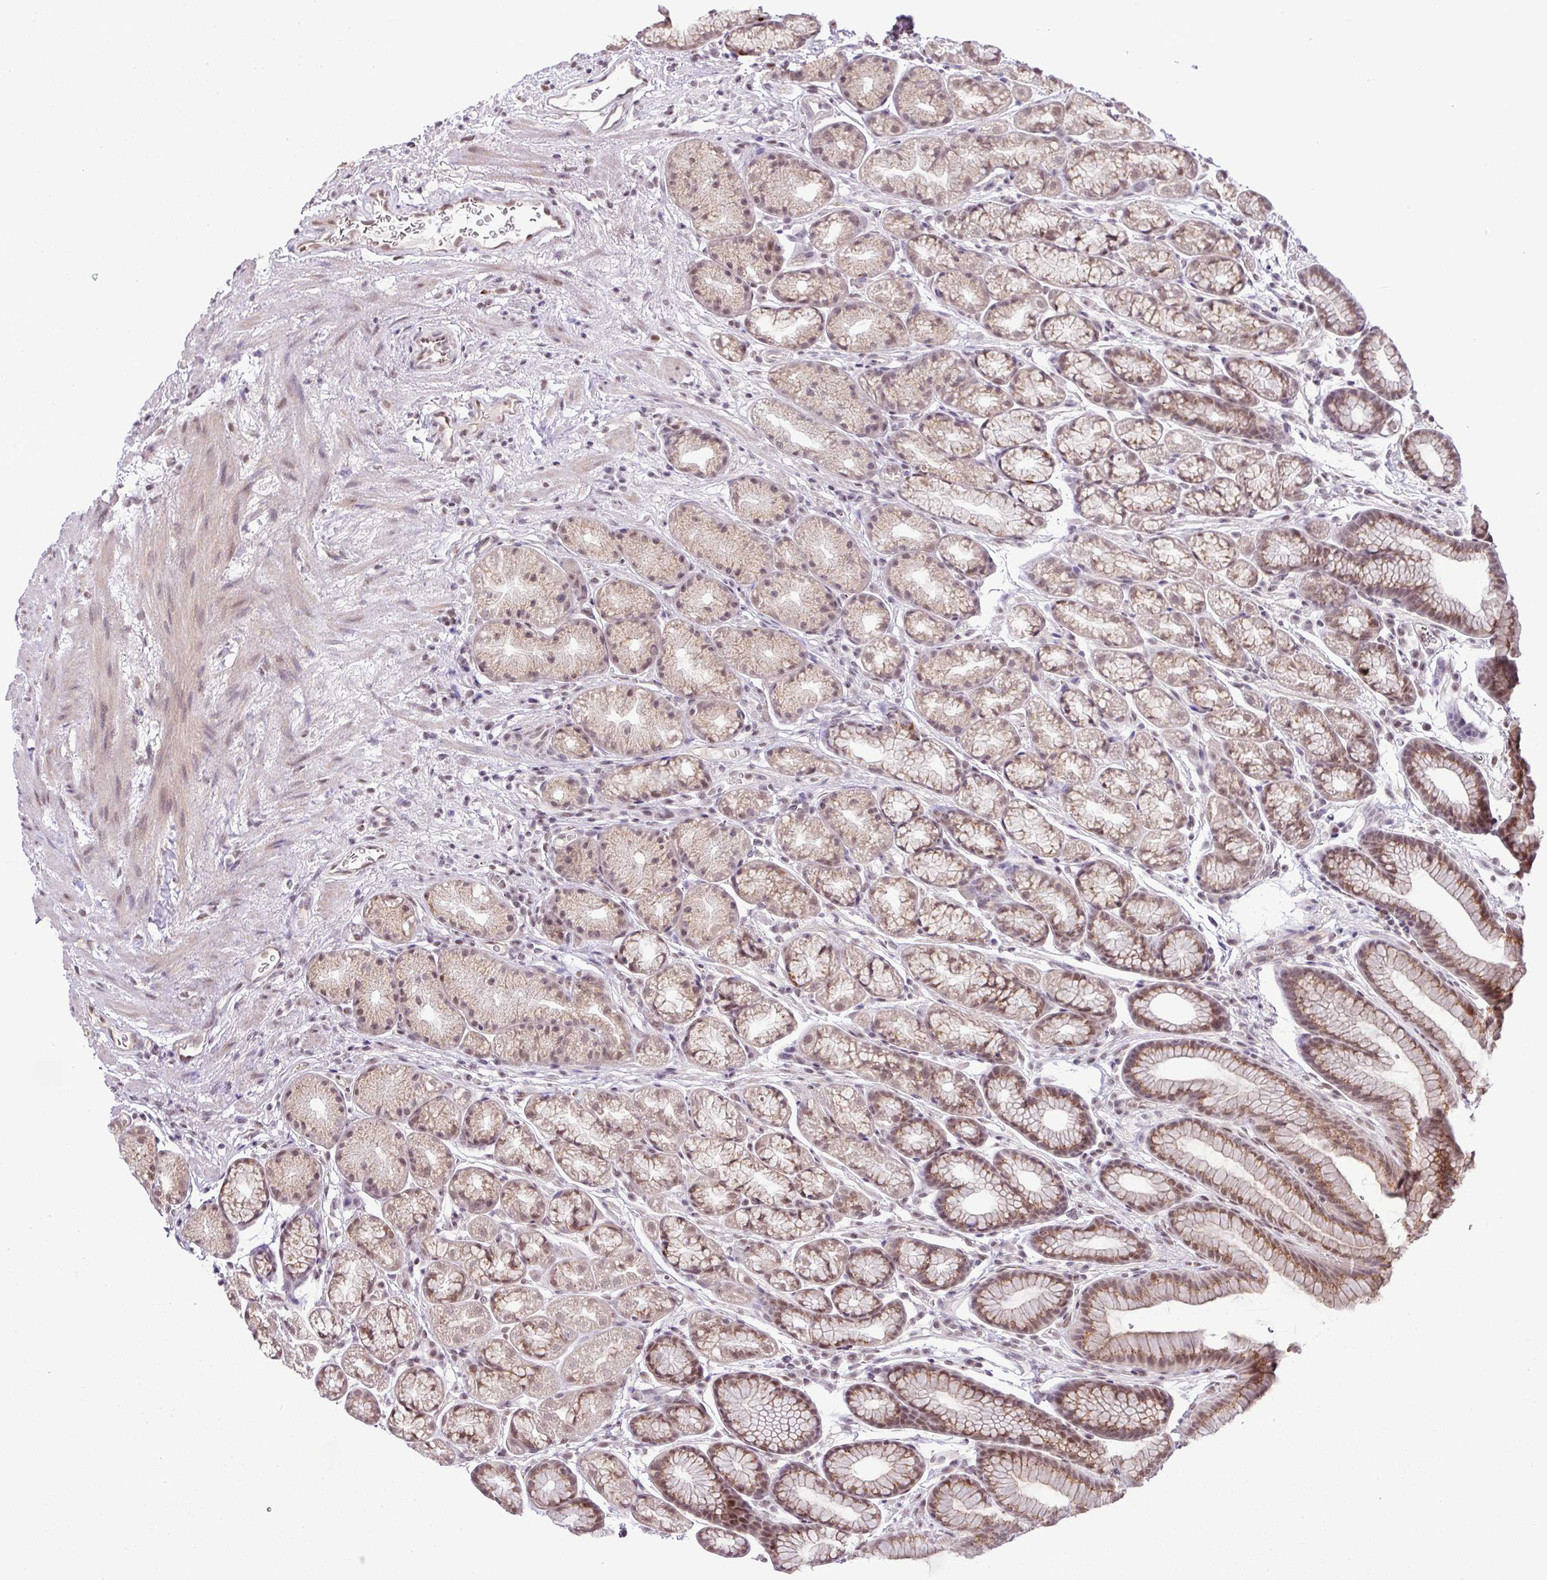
{"staining": {"intensity": "moderate", "quantity": ">75%", "location": "nuclear"}, "tissue": "stomach", "cell_type": "Glandular cells", "image_type": "normal", "snomed": [{"axis": "morphology", "description": "Normal tissue, NOS"}, {"axis": "topography", "description": "Stomach, lower"}], "caption": "Human stomach stained with a brown dye exhibits moderate nuclear positive expression in about >75% of glandular cells.", "gene": "PGAP4", "patient": {"sex": "male", "age": 67}}